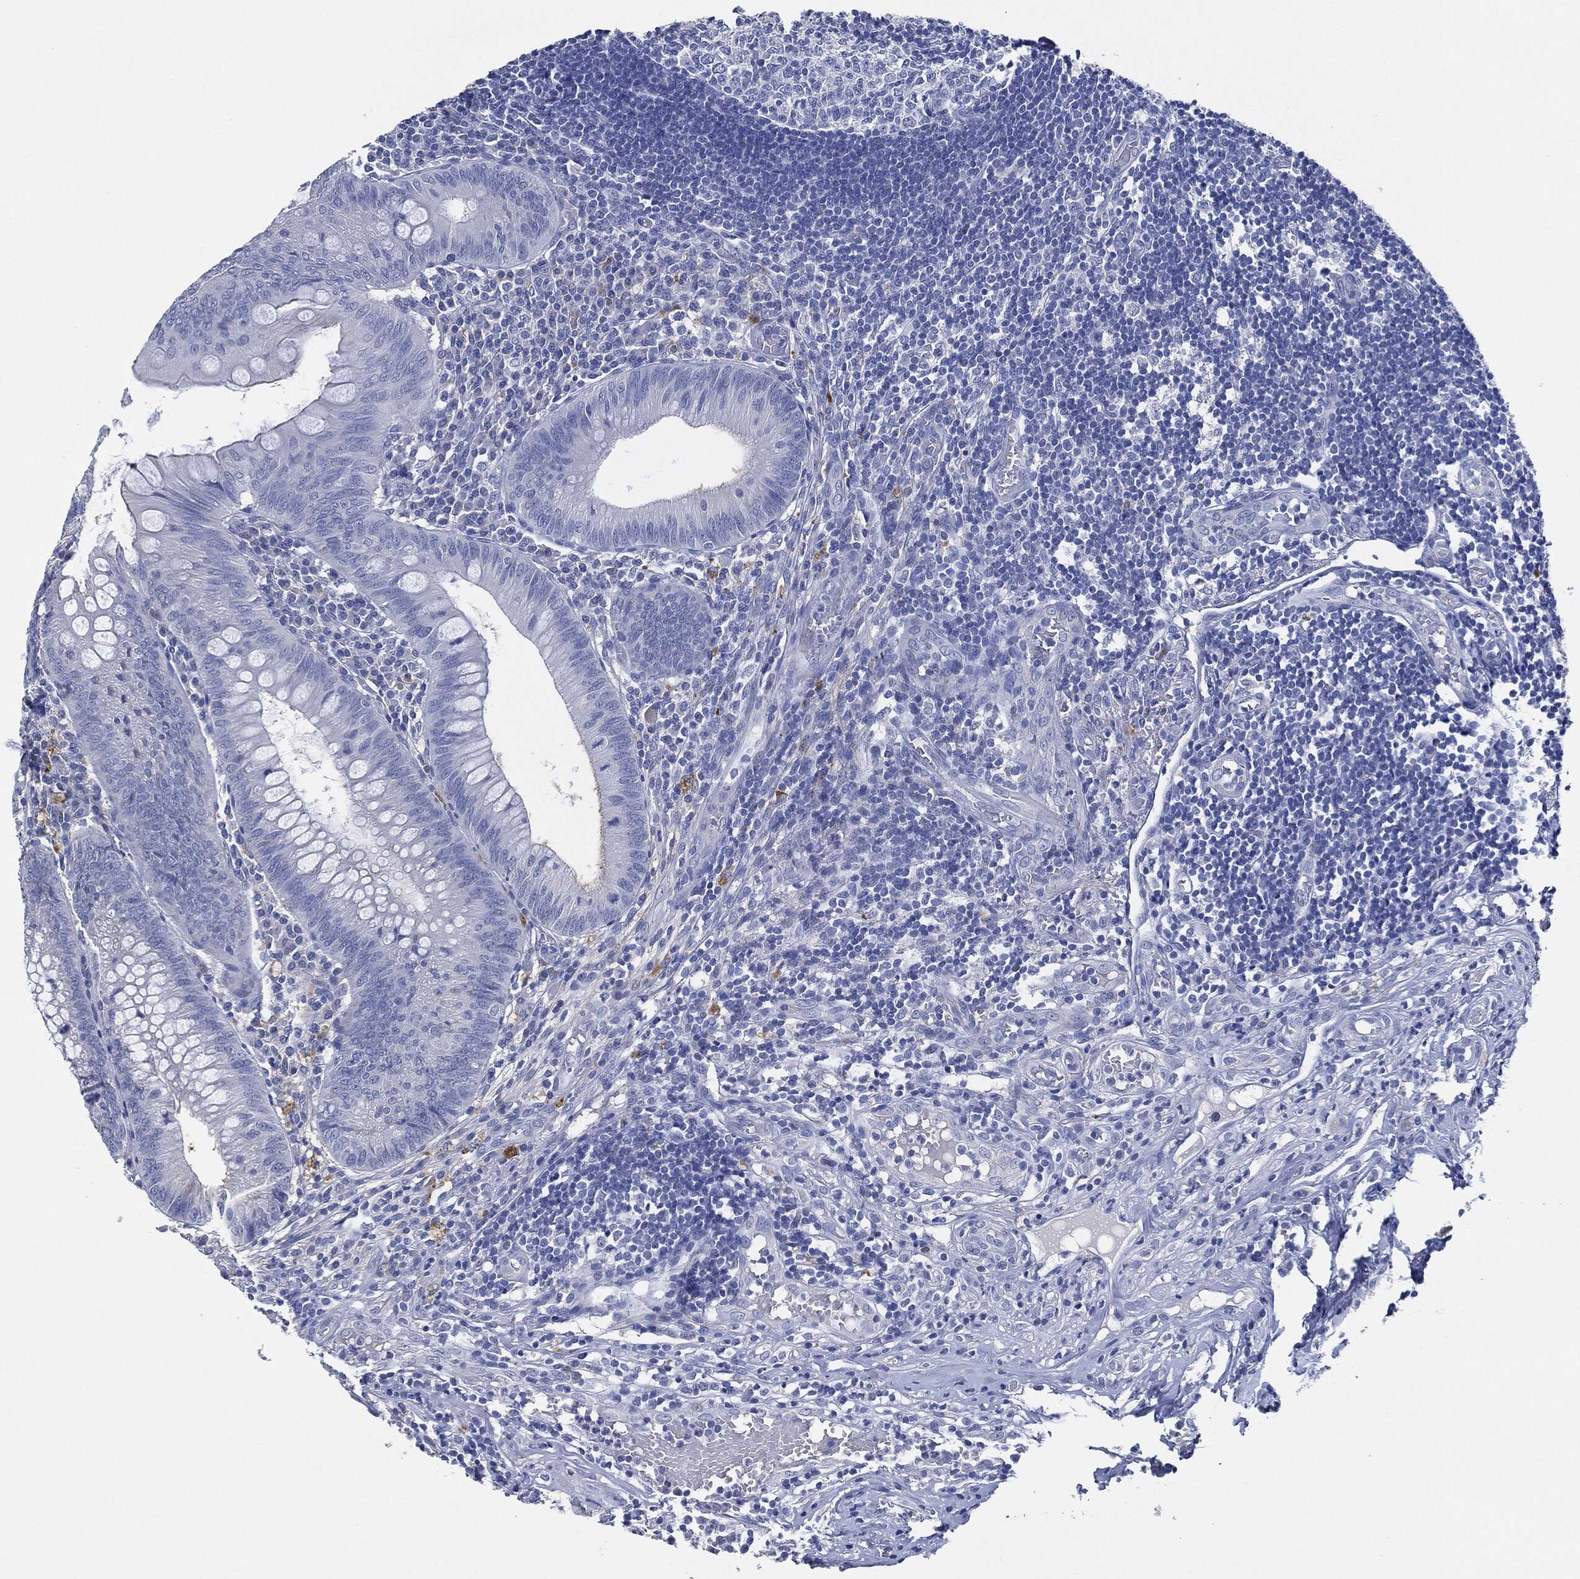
{"staining": {"intensity": "negative", "quantity": "none", "location": "none"}, "tissue": "appendix", "cell_type": "Glandular cells", "image_type": "normal", "snomed": [{"axis": "morphology", "description": "Normal tissue, NOS"}, {"axis": "morphology", "description": "Inflammation, NOS"}, {"axis": "topography", "description": "Appendix"}], "caption": "Glandular cells are negative for protein expression in unremarkable human appendix. The staining is performed using DAB (3,3'-diaminobenzidine) brown chromogen with nuclei counter-stained in using hematoxylin.", "gene": "NTRK1", "patient": {"sex": "male", "age": 16}}